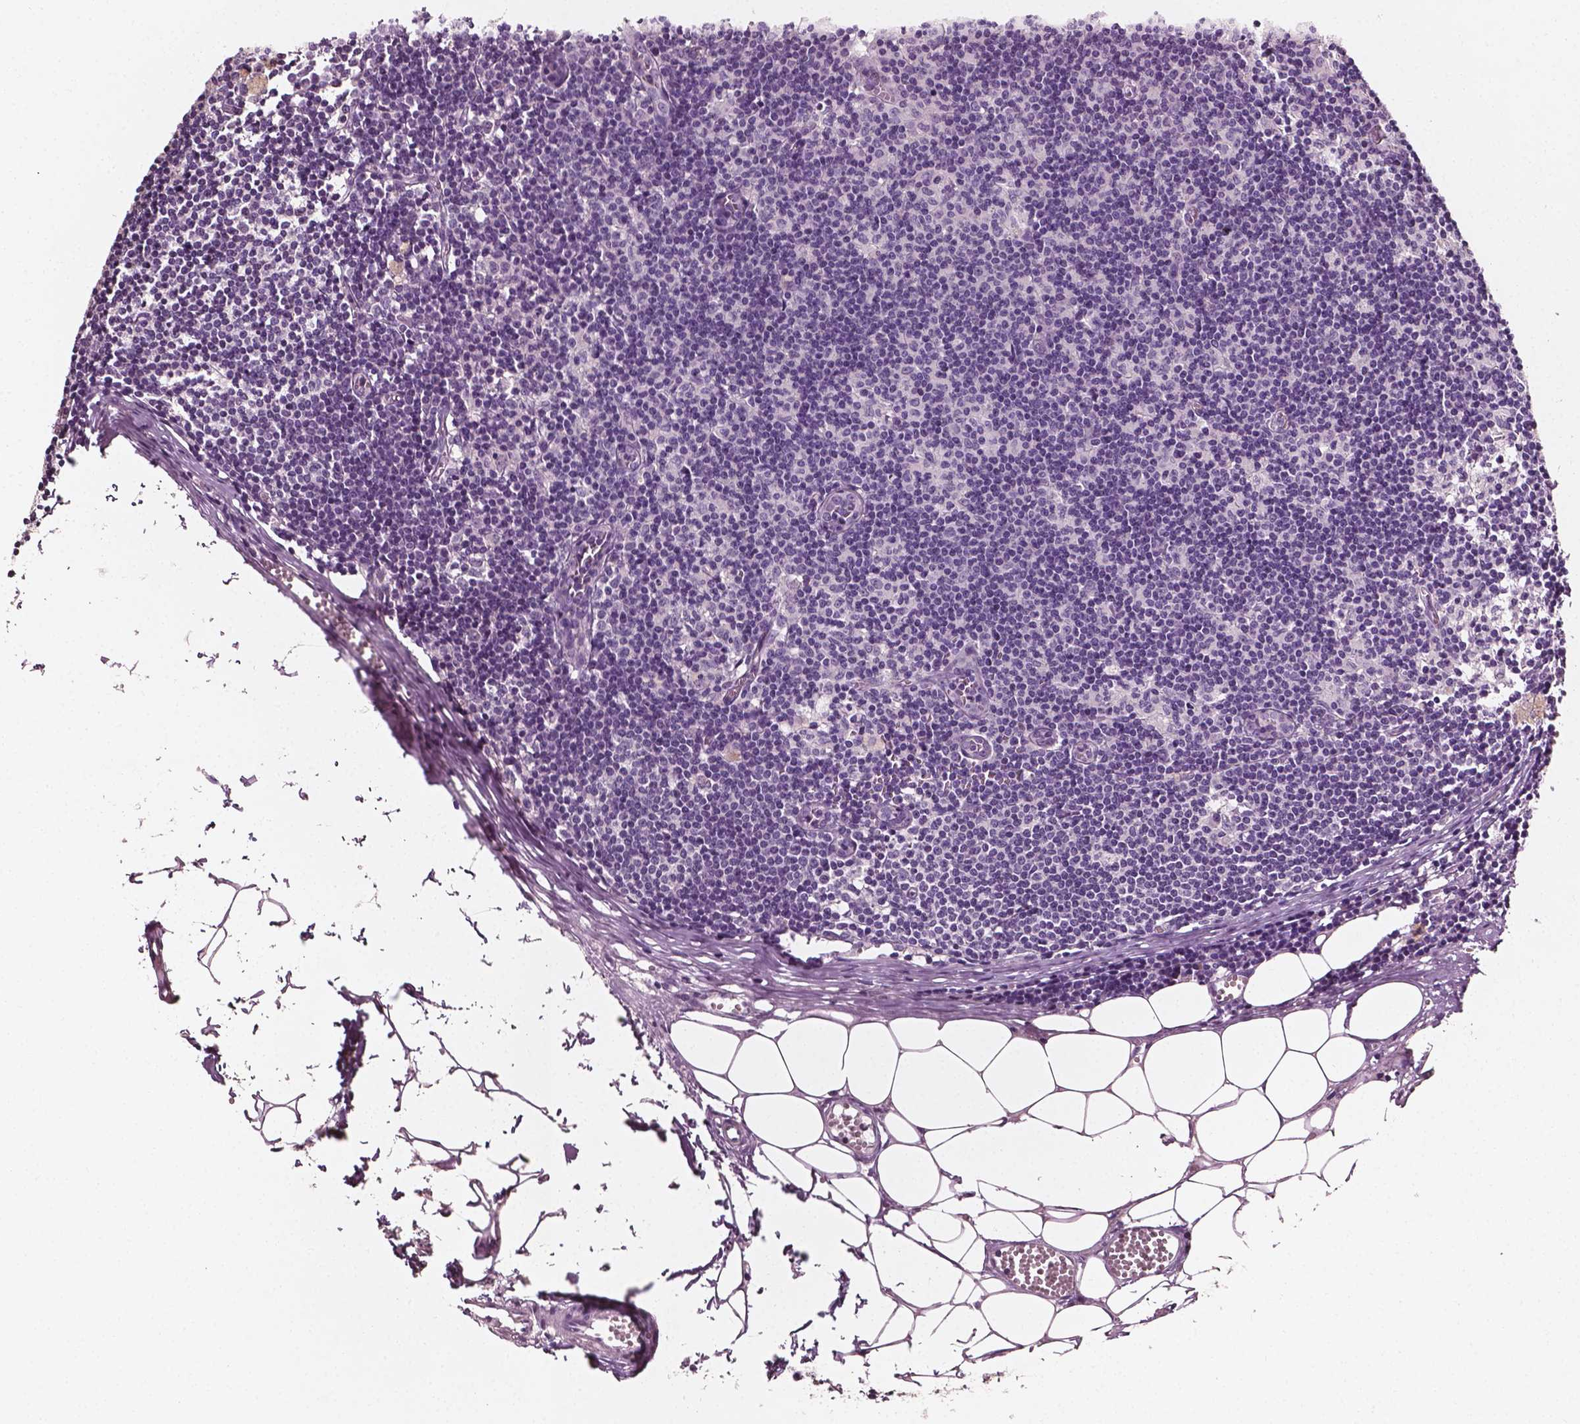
{"staining": {"intensity": "negative", "quantity": "none", "location": "none"}, "tissue": "lymph node", "cell_type": "Non-germinal center cells", "image_type": "normal", "snomed": [{"axis": "morphology", "description": "Normal tissue, NOS"}, {"axis": "topography", "description": "Lymph node"}], "caption": "High power microscopy micrograph of an immunohistochemistry micrograph of normal lymph node, revealing no significant staining in non-germinal center cells.", "gene": "PLA2R1", "patient": {"sex": "female", "age": 52}}